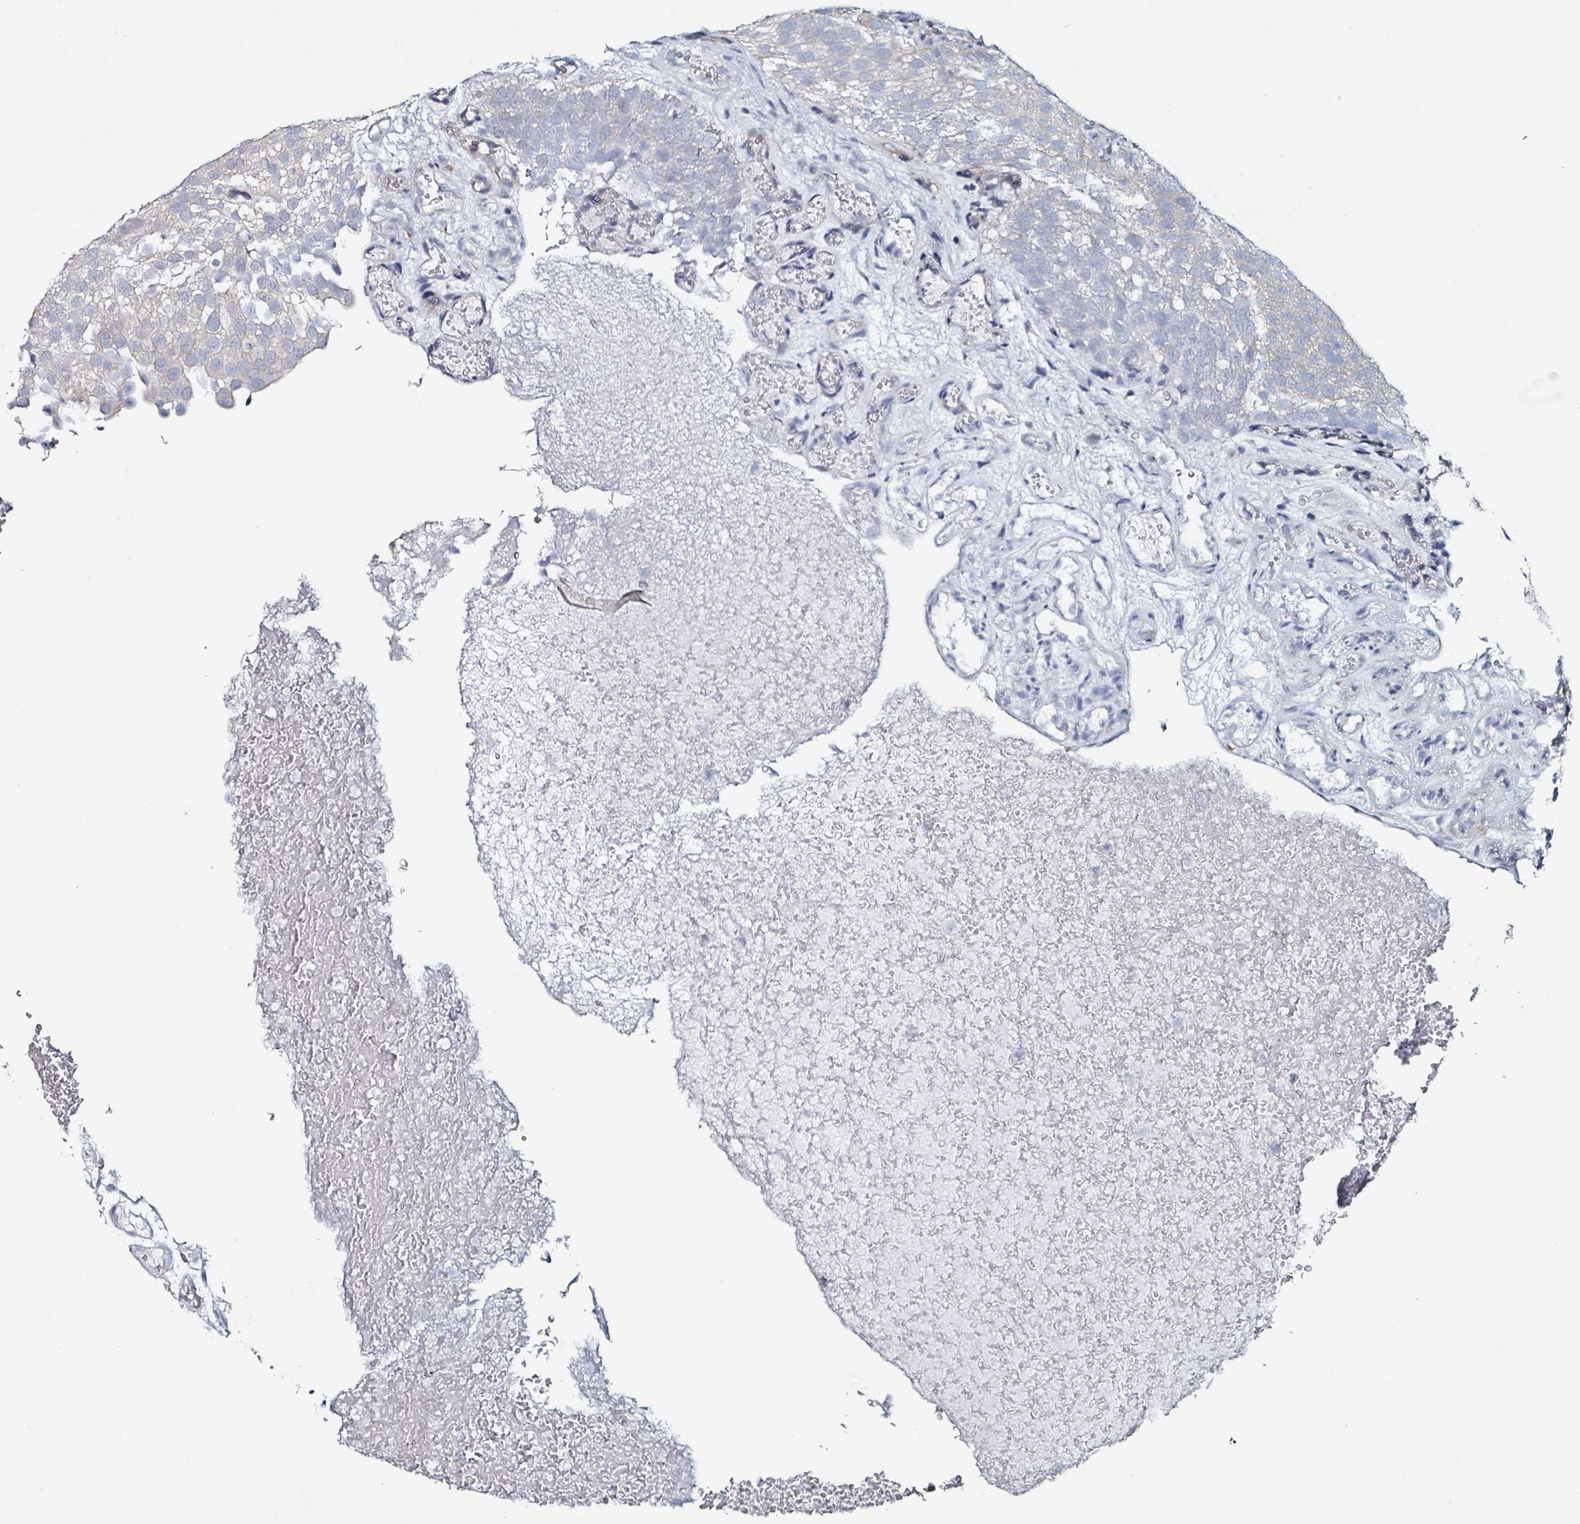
{"staining": {"intensity": "negative", "quantity": "none", "location": "none"}, "tissue": "urothelial cancer", "cell_type": "Tumor cells", "image_type": "cancer", "snomed": [{"axis": "morphology", "description": "Urothelial carcinoma, Low grade"}, {"axis": "topography", "description": "Urinary bladder"}], "caption": "Micrograph shows no protein staining in tumor cells of urothelial cancer tissue.", "gene": "B3GAT3", "patient": {"sex": "male", "age": 78}}